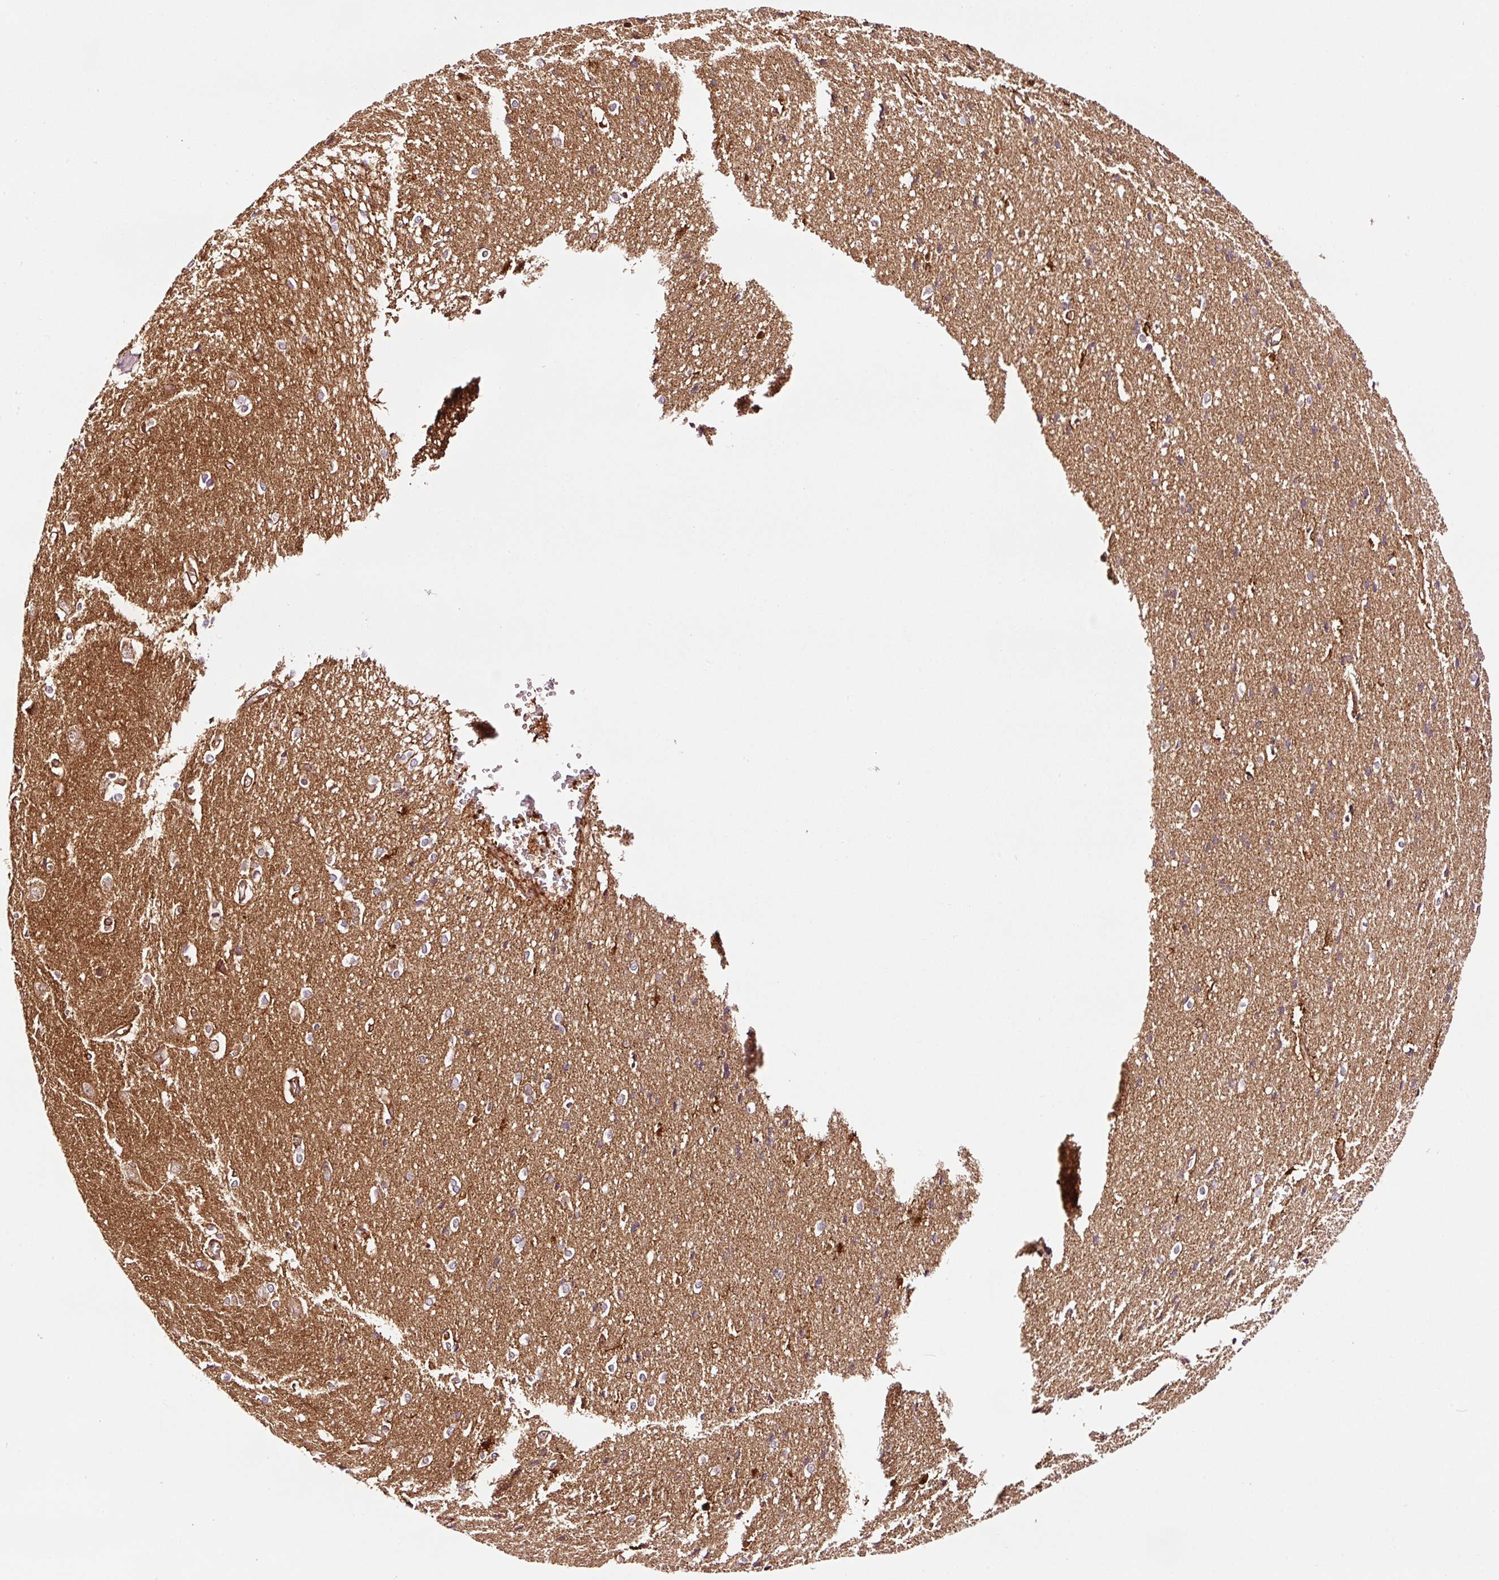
{"staining": {"intensity": "moderate", "quantity": "25%-75%", "location": "cytoplasmic/membranous"}, "tissue": "cerebral cortex", "cell_type": "Endothelial cells", "image_type": "normal", "snomed": [{"axis": "morphology", "description": "Normal tissue, NOS"}, {"axis": "topography", "description": "Cerebral cortex"}], "caption": "This is a micrograph of immunohistochemistry (IHC) staining of normal cerebral cortex, which shows moderate staining in the cytoplasmic/membranous of endothelial cells.", "gene": "METAP1", "patient": {"sex": "male", "age": 37}}